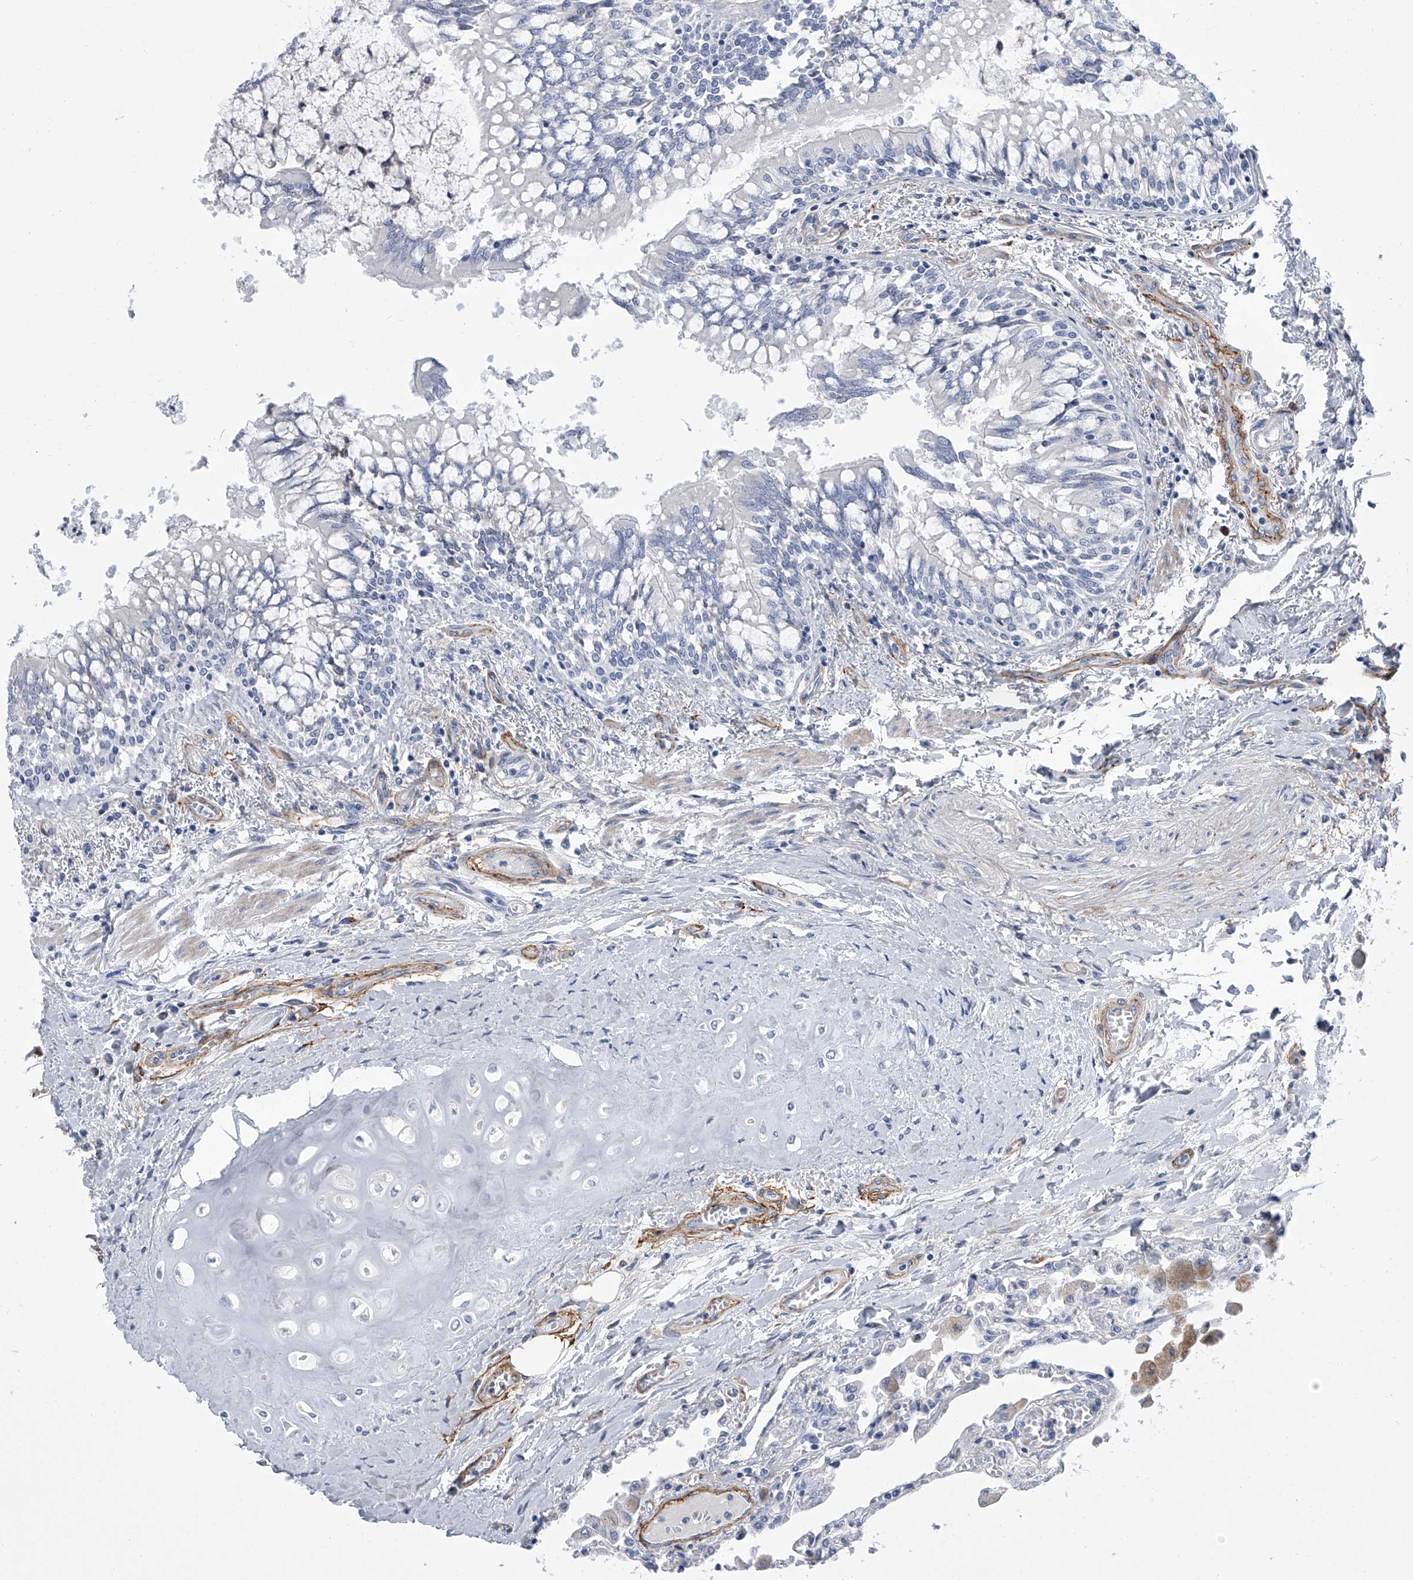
{"staining": {"intensity": "negative", "quantity": "none", "location": "none"}, "tissue": "lung", "cell_type": "Alveolar cells", "image_type": "normal", "snomed": [{"axis": "morphology", "description": "Normal tissue, NOS"}, {"axis": "topography", "description": "Bronchus"}, {"axis": "topography", "description": "Lung"}], "caption": "An image of lung stained for a protein reveals no brown staining in alveolar cells.", "gene": "ALG14", "patient": {"sex": "female", "age": 49}}